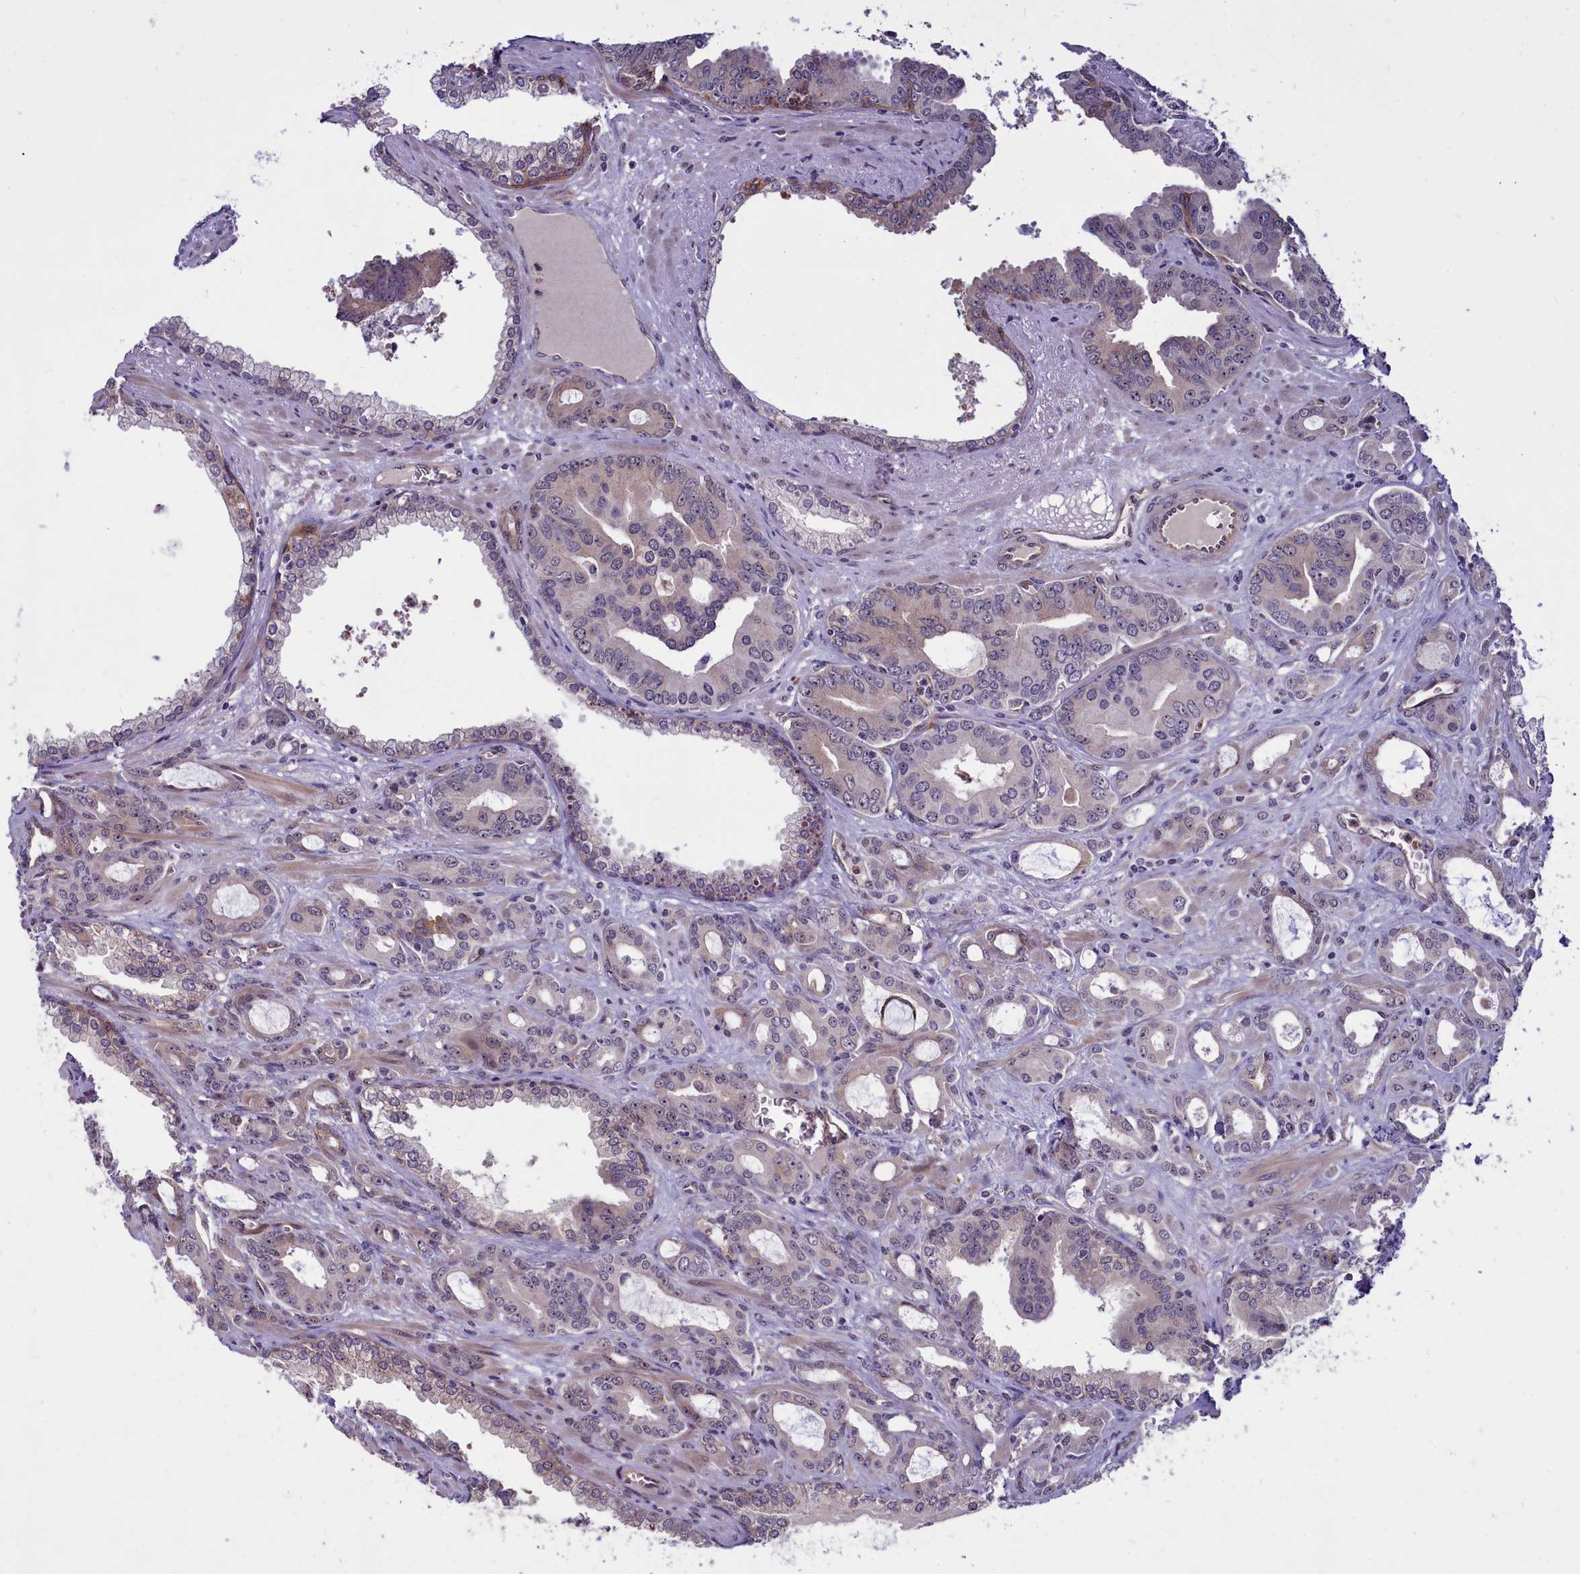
{"staining": {"intensity": "negative", "quantity": "none", "location": "none"}, "tissue": "prostate cancer", "cell_type": "Tumor cells", "image_type": "cancer", "snomed": [{"axis": "morphology", "description": "Adenocarcinoma, High grade"}, {"axis": "topography", "description": "Prostate"}], "caption": "A histopathology image of human prostate cancer is negative for staining in tumor cells.", "gene": "BCAR1", "patient": {"sex": "male", "age": 72}}